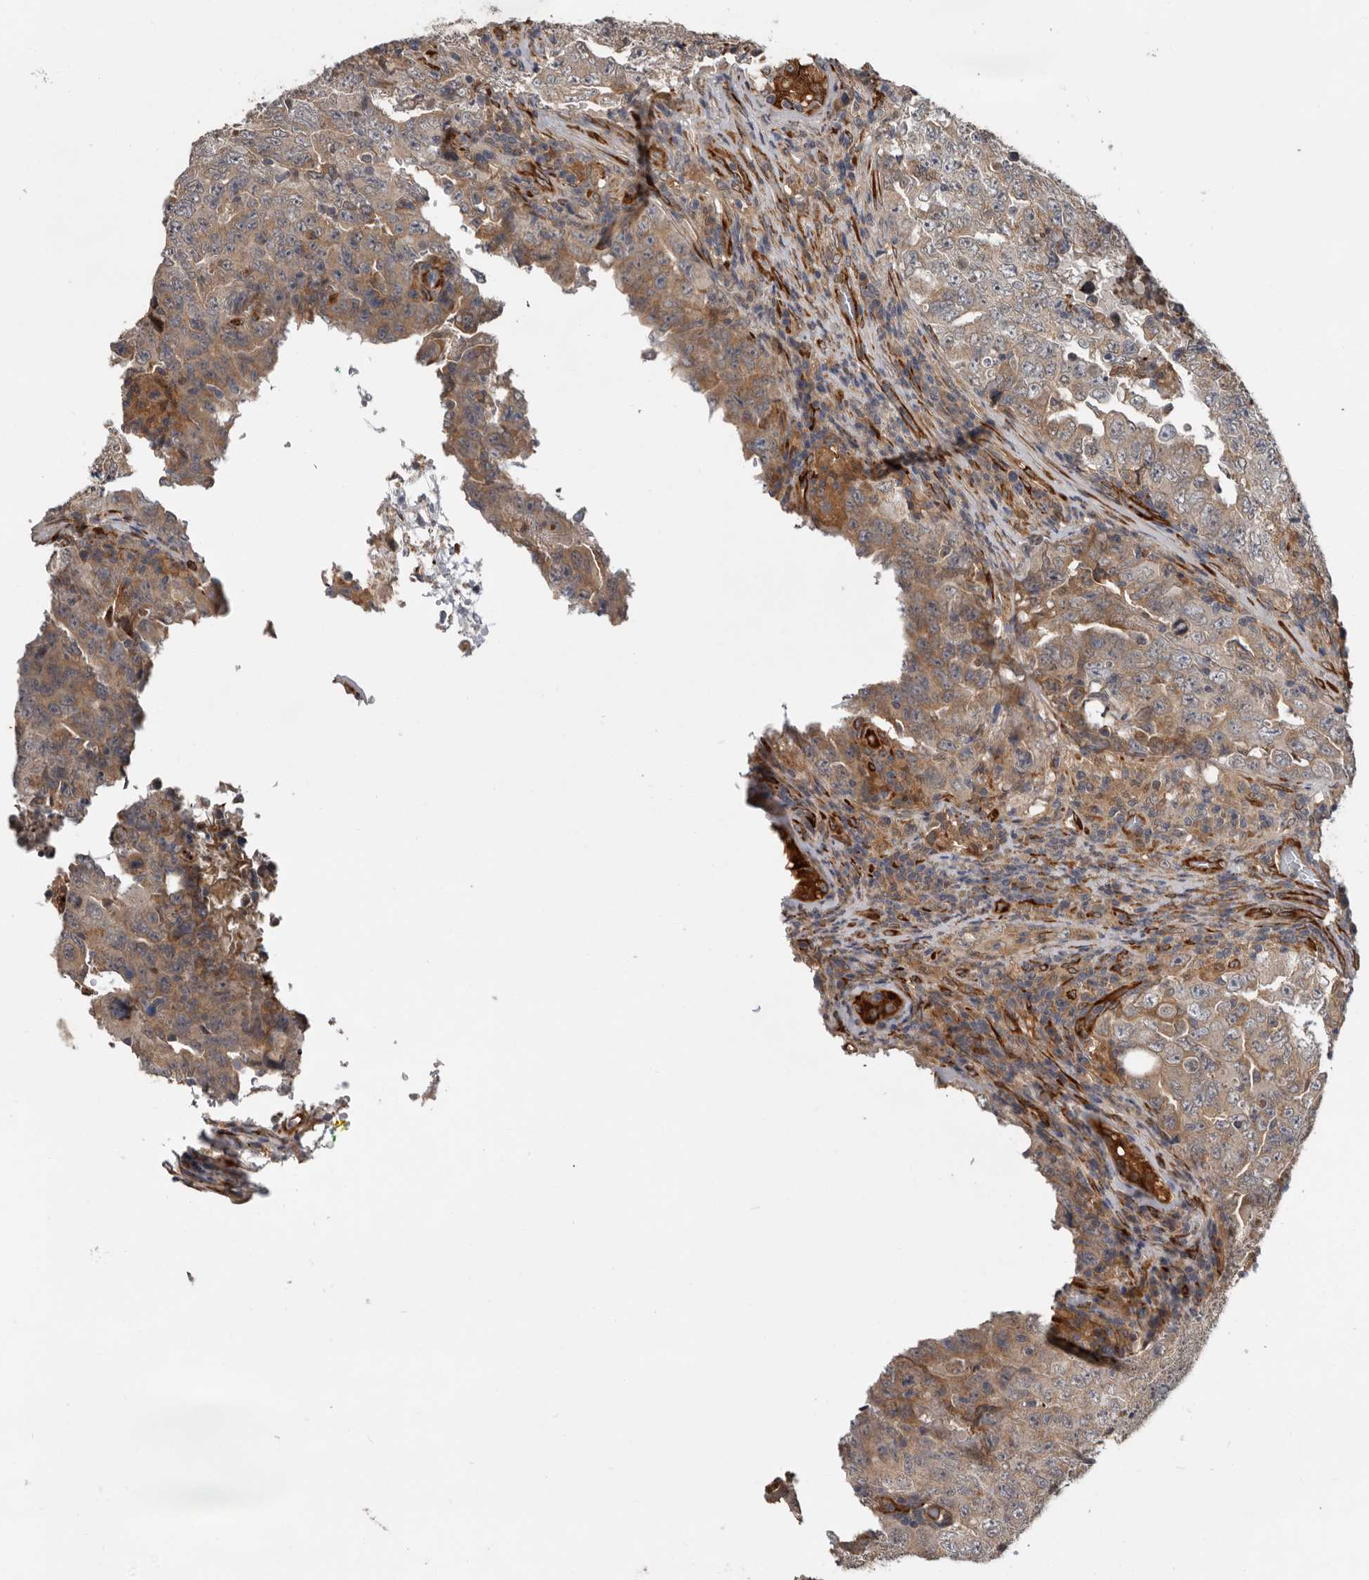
{"staining": {"intensity": "moderate", "quantity": ">75%", "location": "cytoplasmic/membranous"}, "tissue": "testis cancer", "cell_type": "Tumor cells", "image_type": "cancer", "snomed": [{"axis": "morphology", "description": "Carcinoma, Embryonal, NOS"}, {"axis": "topography", "description": "Testis"}], "caption": "Immunohistochemistry (IHC) of human embryonal carcinoma (testis) exhibits medium levels of moderate cytoplasmic/membranous staining in approximately >75% of tumor cells. The staining is performed using DAB brown chromogen to label protein expression. The nuclei are counter-stained blue using hematoxylin.", "gene": "MTF1", "patient": {"sex": "male", "age": 26}}